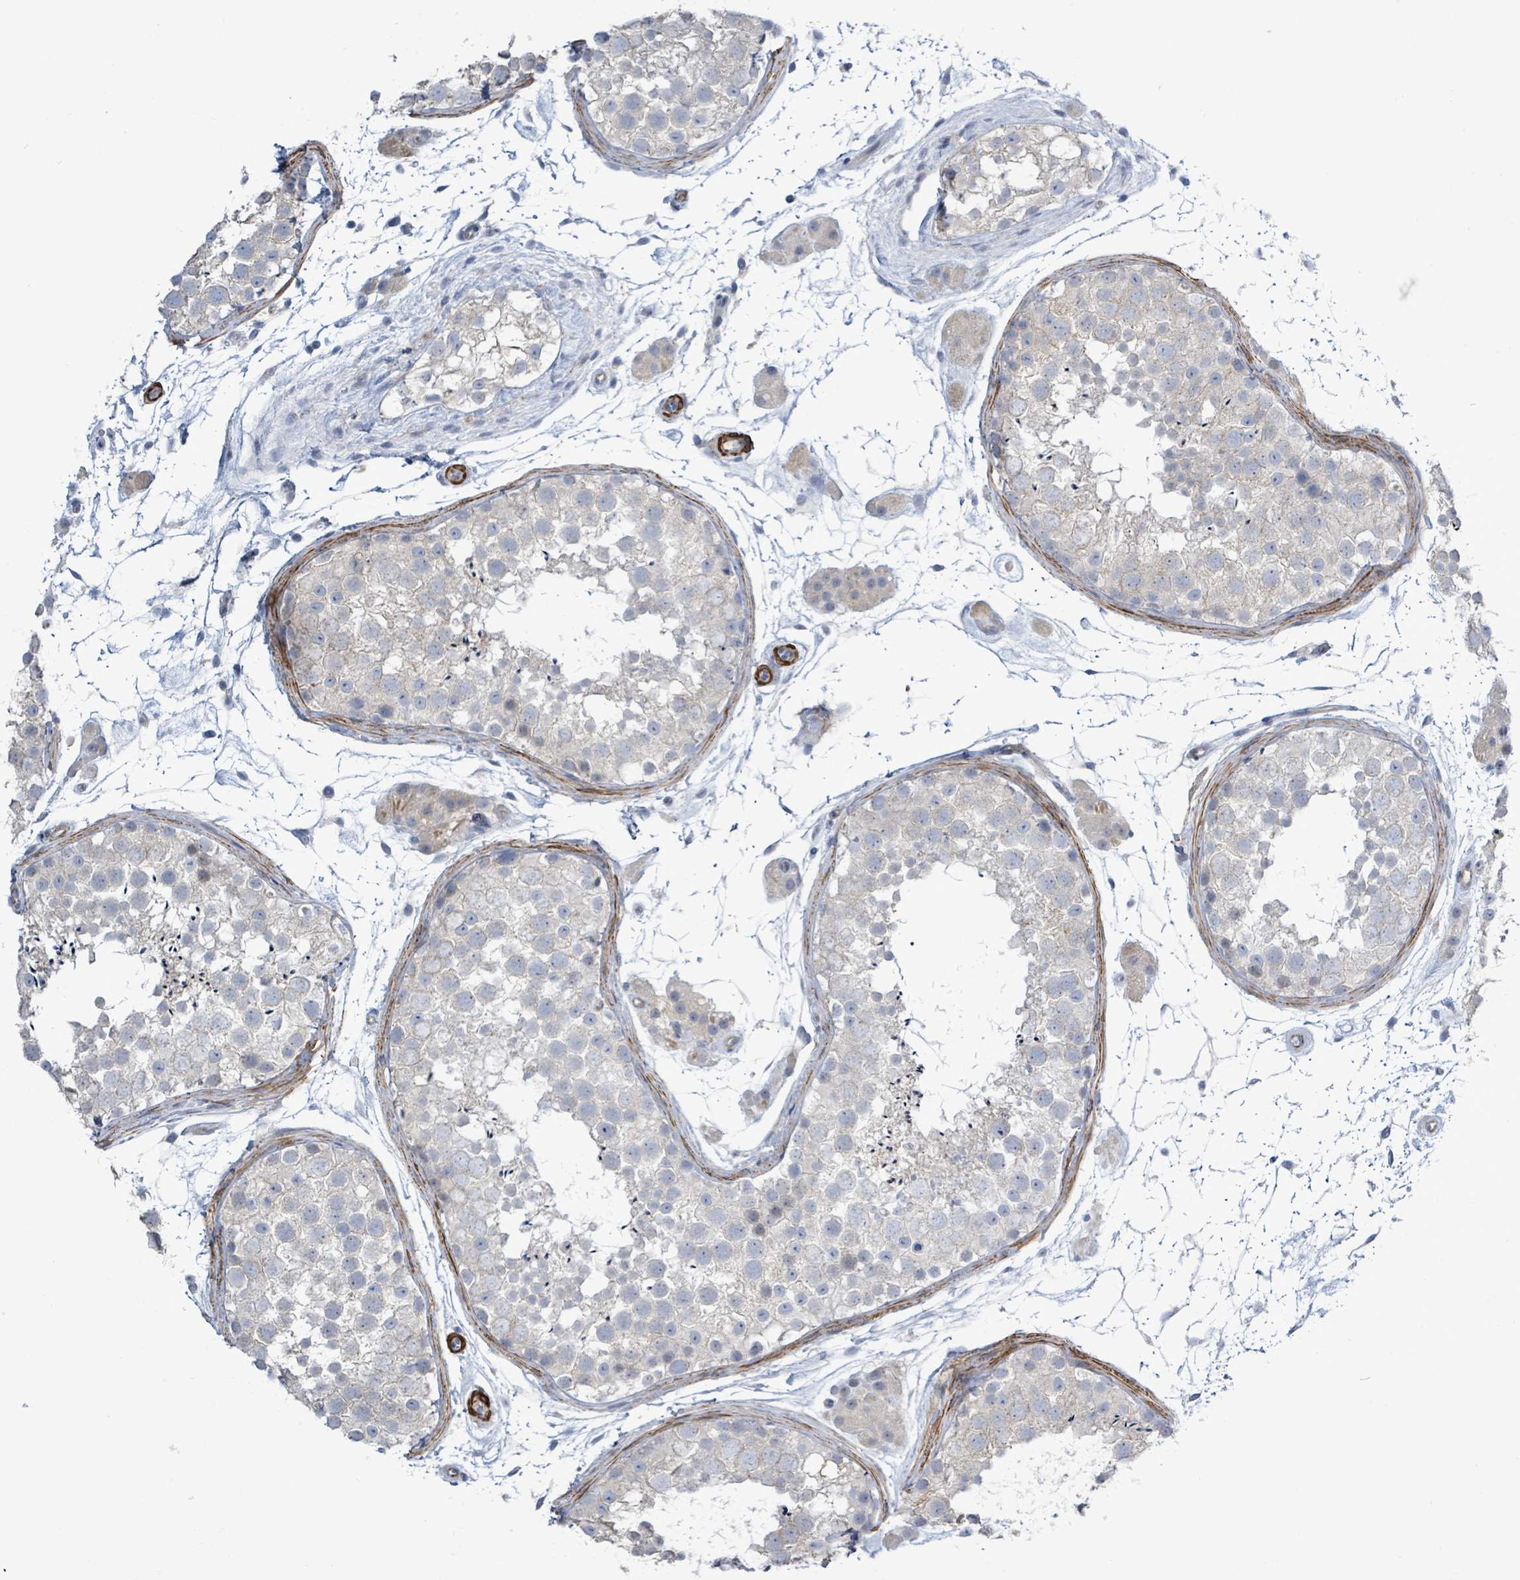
{"staining": {"intensity": "negative", "quantity": "none", "location": "none"}, "tissue": "testis", "cell_type": "Cells in seminiferous ducts", "image_type": "normal", "snomed": [{"axis": "morphology", "description": "Normal tissue, NOS"}, {"axis": "topography", "description": "Testis"}], "caption": "Benign testis was stained to show a protein in brown. There is no significant staining in cells in seminiferous ducts.", "gene": "DMRTC1B", "patient": {"sex": "male", "age": 41}}